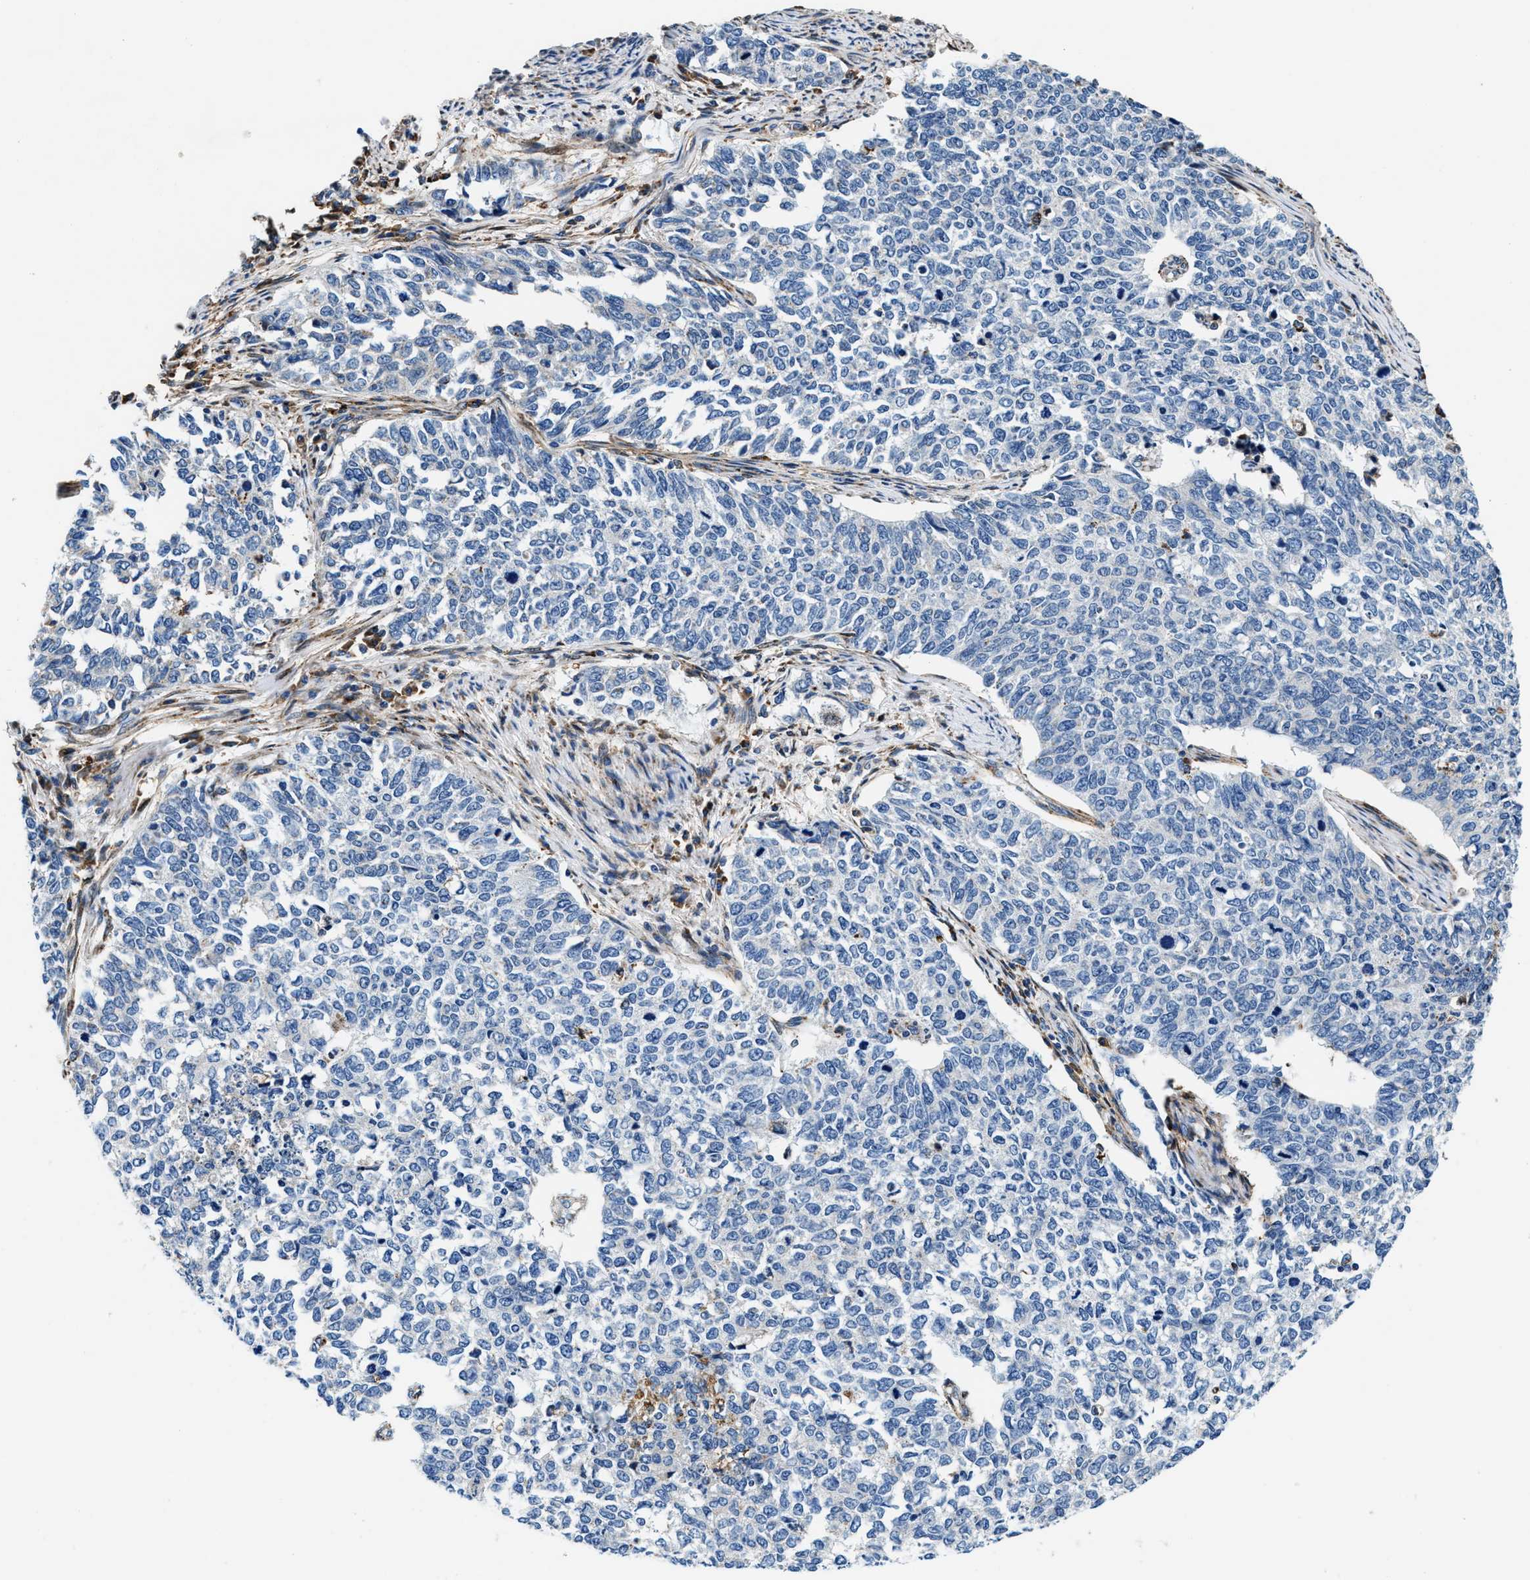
{"staining": {"intensity": "negative", "quantity": "none", "location": "none"}, "tissue": "cervical cancer", "cell_type": "Tumor cells", "image_type": "cancer", "snomed": [{"axis": "morphology", "description": "Squamous cell carcinoma, NOS"}, {"axis": "topography", "description": "Cervix"}], "caption": "This is an immunohistochemistry (IHC) image of cervical squamous cell carcinoma. There is no positivity in tumor cells.", "gene": "SLFN11", "patient": {"sex": "female", "age": 63}}